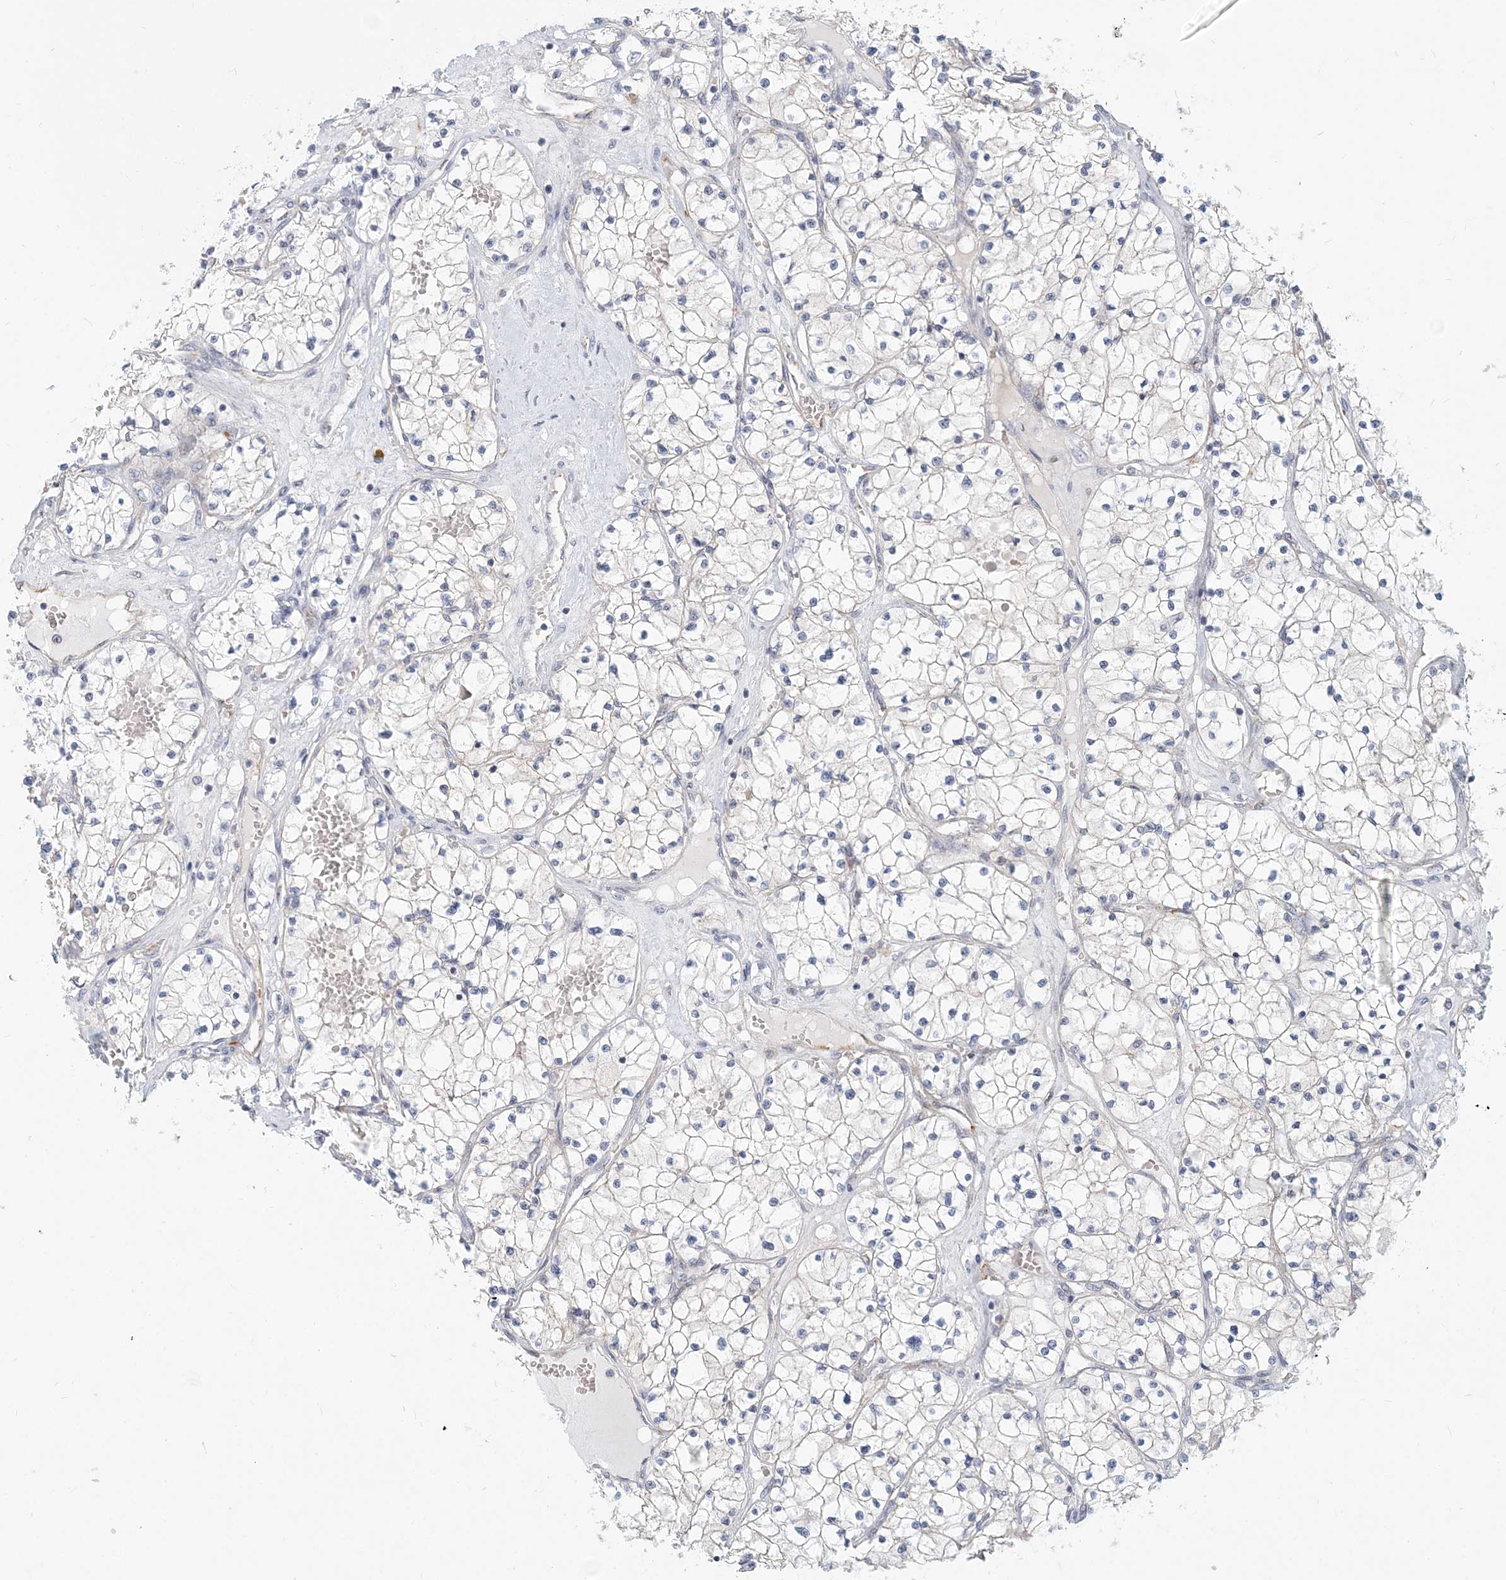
{"staining": {"intensity": "negative", "quantity": "none", "location": "none"}, "tissue": "renal cancer", "cell_type": "Tumor cells", "image_type": "cancer", "snomed": [{"axis": "morphology", "description": "Normal tissue, NOS"}, {"axis": "morphology", "description": "Adenocarcinoma, NOS"}, {"axis": "topography", "description": "Kidney"}], "caption": "IHC micrograph of human renal adenocarcinoma stained for a protein (brown), which exhibits no positivity in tumor cells.", "gene": "GMPPA", "patient": {"sex": "male", "age": 68}}